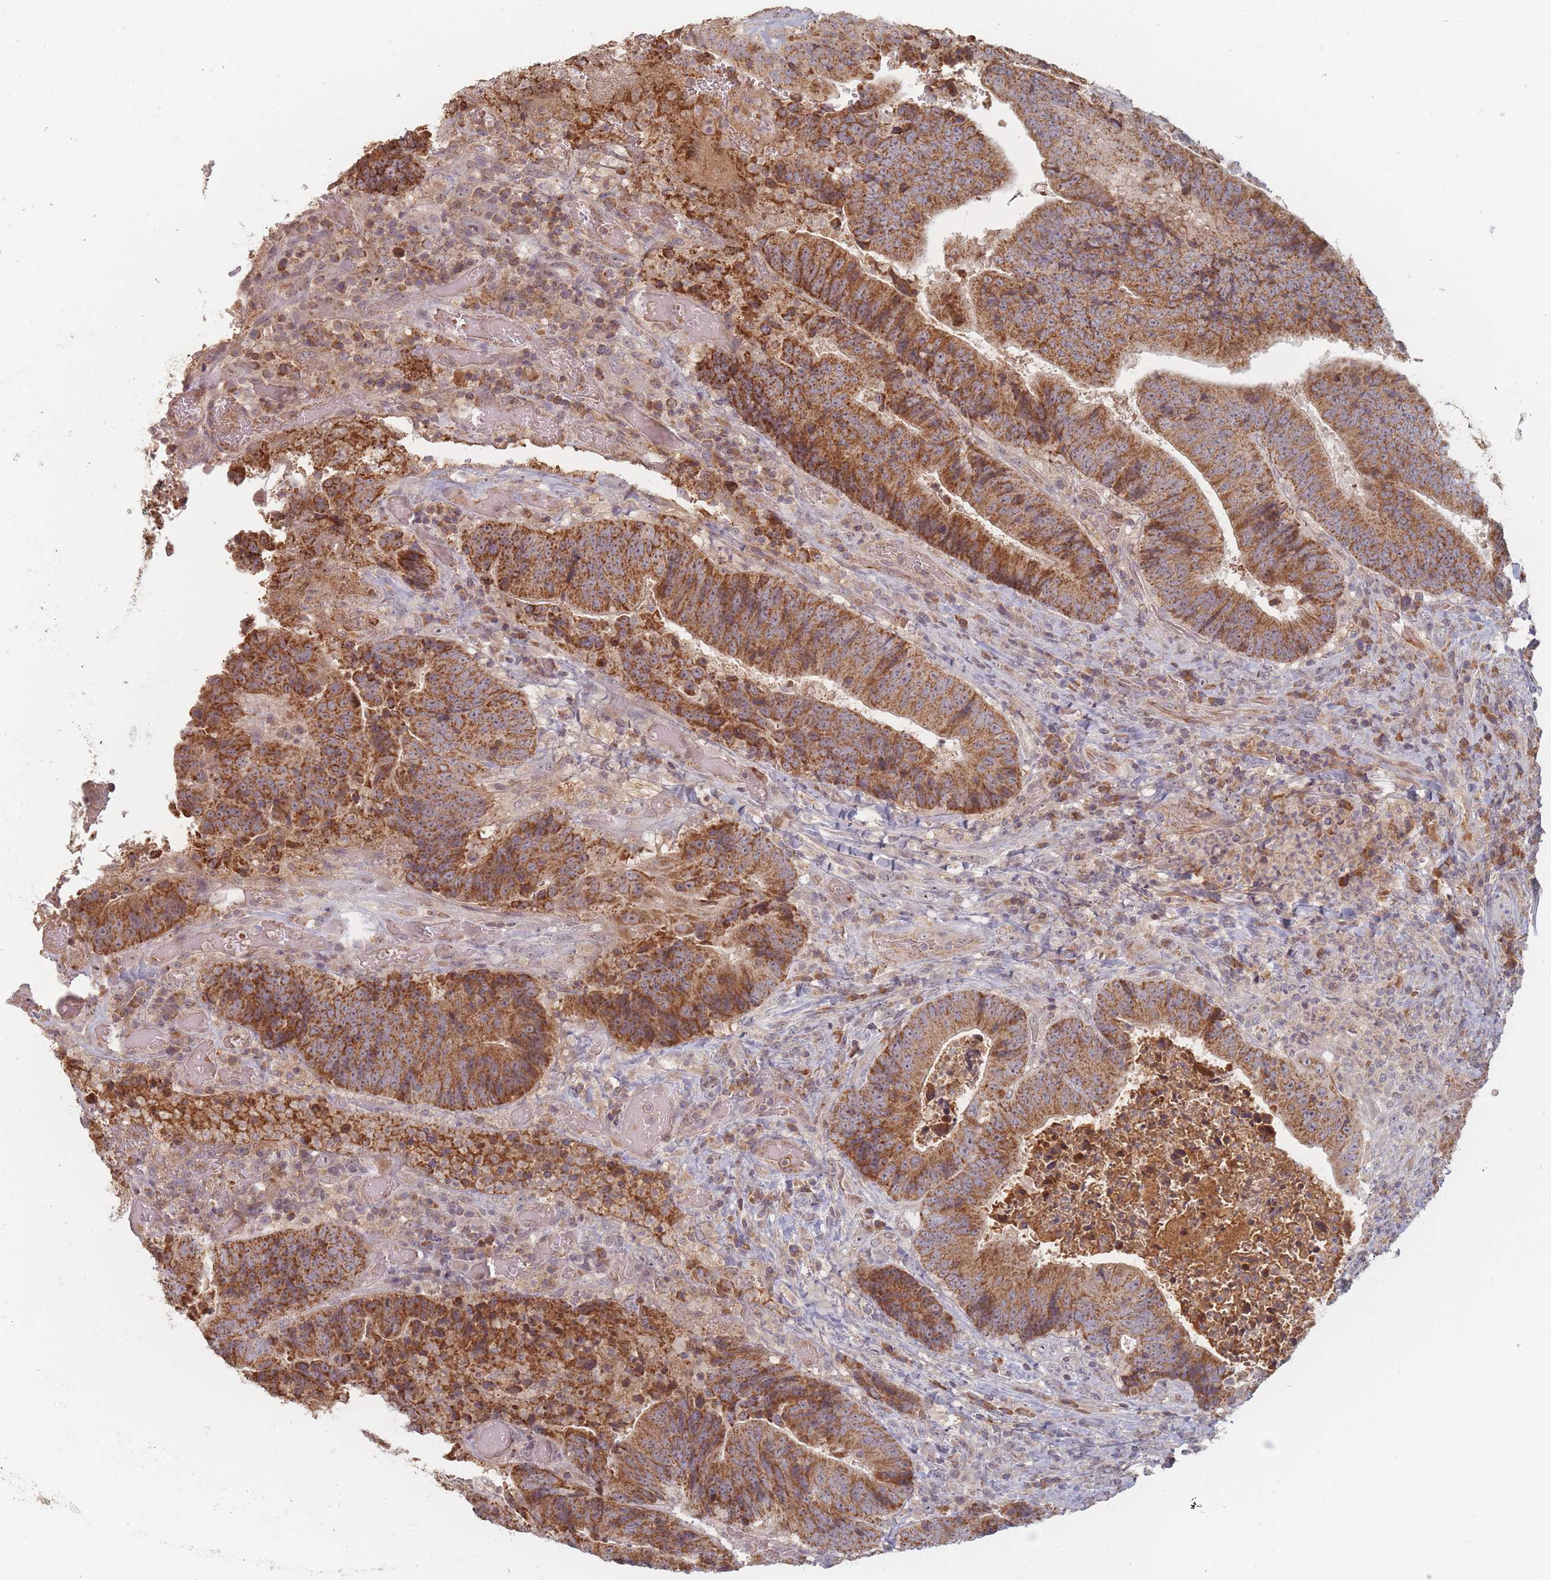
{"staining": {"intensity": "strong", "quantity": ">75%", "location": "cytoplasmic/membranous"}, "tissue": "colorectal cancer", "cell_type": "Tumor cells", "image_type": "cancer", "snomed": [{"axis": "morphology", "description": "Adenocarcinoma, NOS"}, {"axis": "topography", "description": "Rectum"}], "caption": "This is a micrograph of IHC staining of colorectal cancer (adenocarcinoma), which shows strong positivity in the cytoplasmic/membranous of tumor cells.", "gene": "OR2M4", "patient": {"sex": "male", "age": 72}}